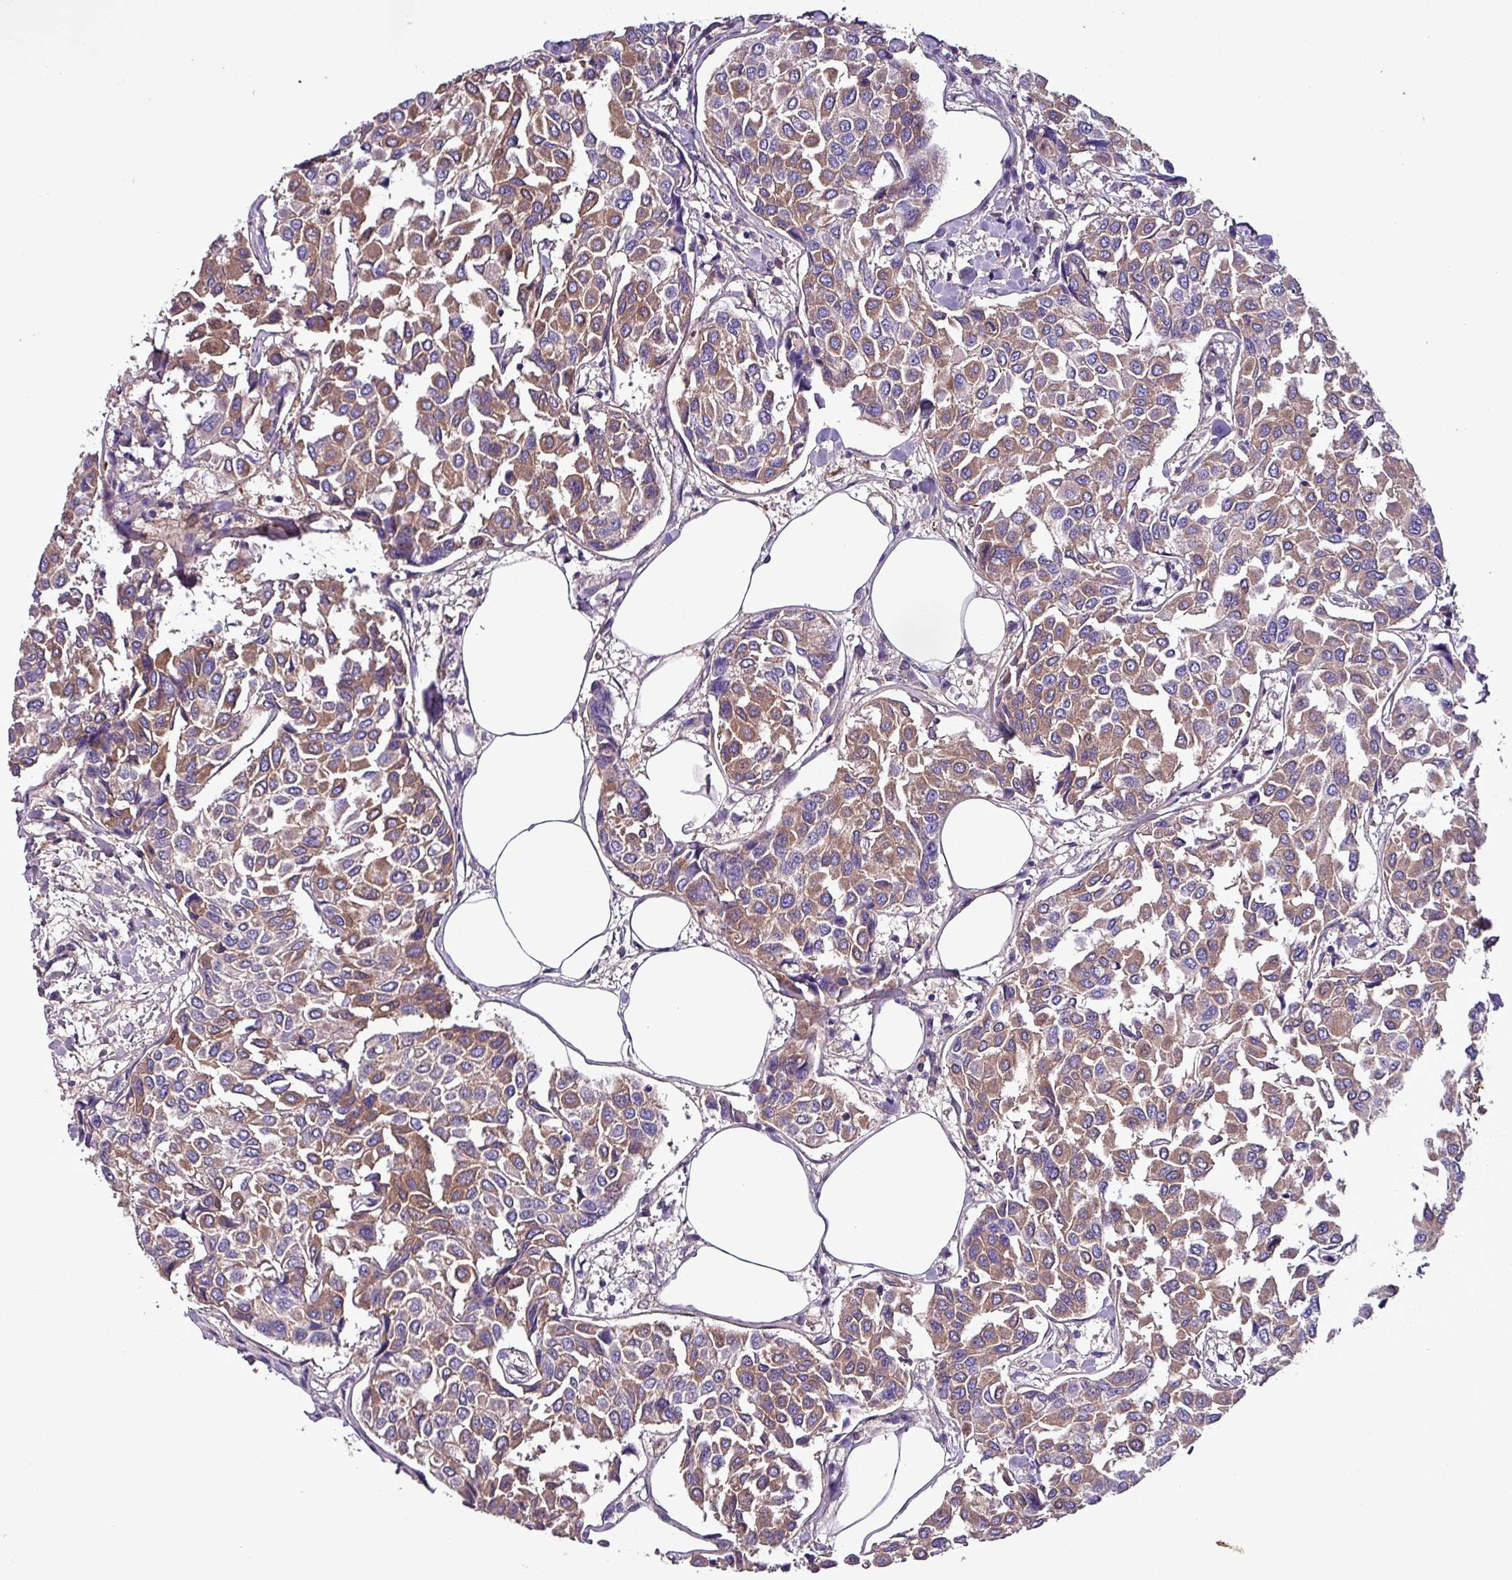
{"staining": {"intensity": "moderate", "quantity": "25%-75%", "location": "cytoplasmic/membranous"}, "tissue": "breast cancer", "cell_type": "Tumor cells", "image_type": "cancer", "snomed": [{"axis": "morphology", "description": "Duct carcinoma"}, {"axis": "topography", "description": "Breast"}], "caption": "Brown immunohistochemical staining in human breast cancer demonstrates moderate cytoplasmic/membranous positivity in approximately 25%-75% of tumor cells.", "gene": "HP", "patient": {"sex": "female", "age": 55}}